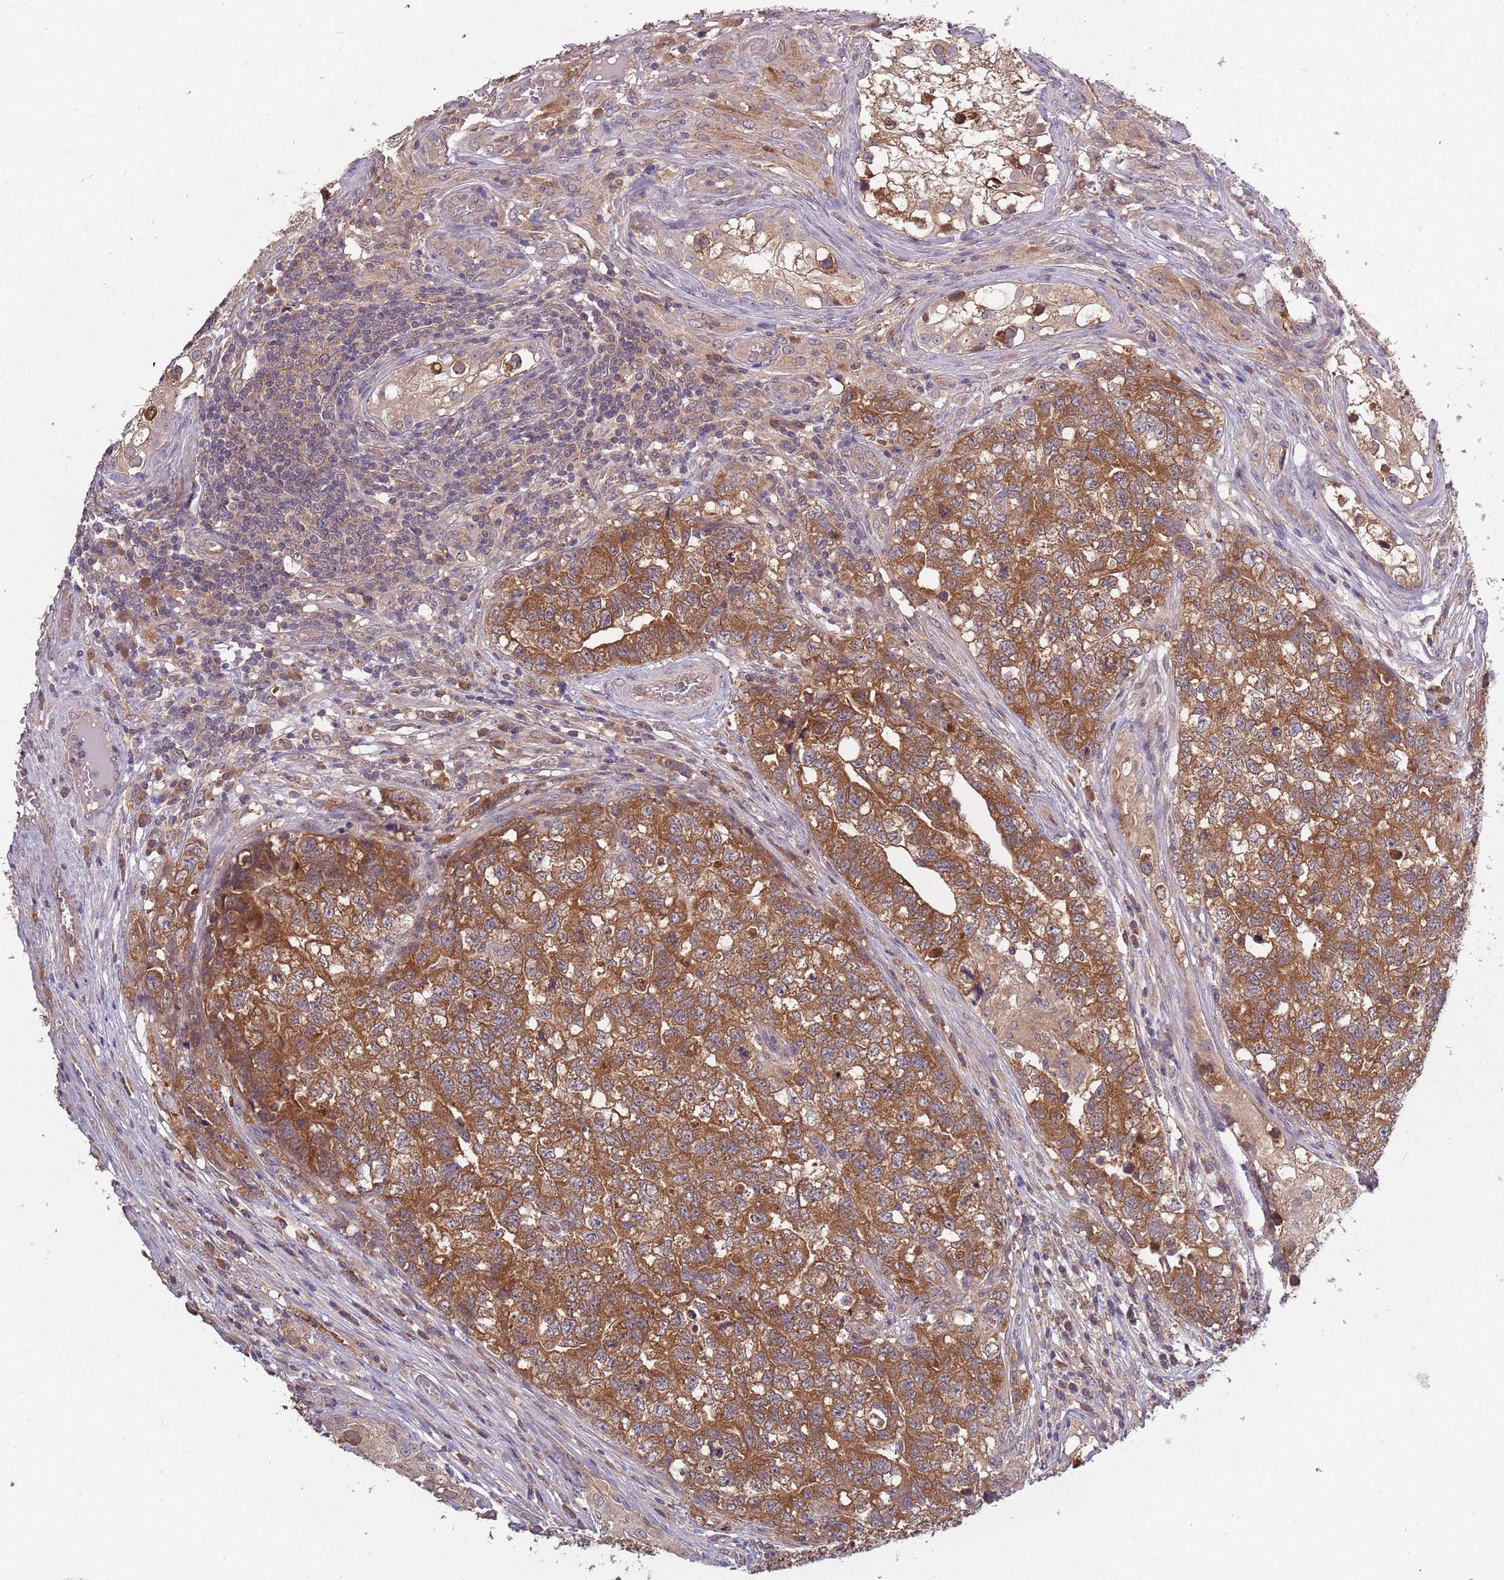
{"staining": {"intensity": "strong", "quantity": ">75%", "location": "cytoplasmic/membranous"}, "tissue": "testis cancer", "cell_type": "Tumor cells", "image_type": "cancer", "snomed": [{"axis": "morphology", "description": "Carcinoma, Embryonal, NOS"}, {"axis": "topography", "description": "Testis"}], "caption": "IHC micrograph of human testis cancer (embryonal carcinoma) stained for a protein (brown), which exhibits high levels of strong cytoplasmic/membranous positivity in about >75% of tumor cells.", "gene": "USP32", "patient": {"sex": "male", "age": 31}}